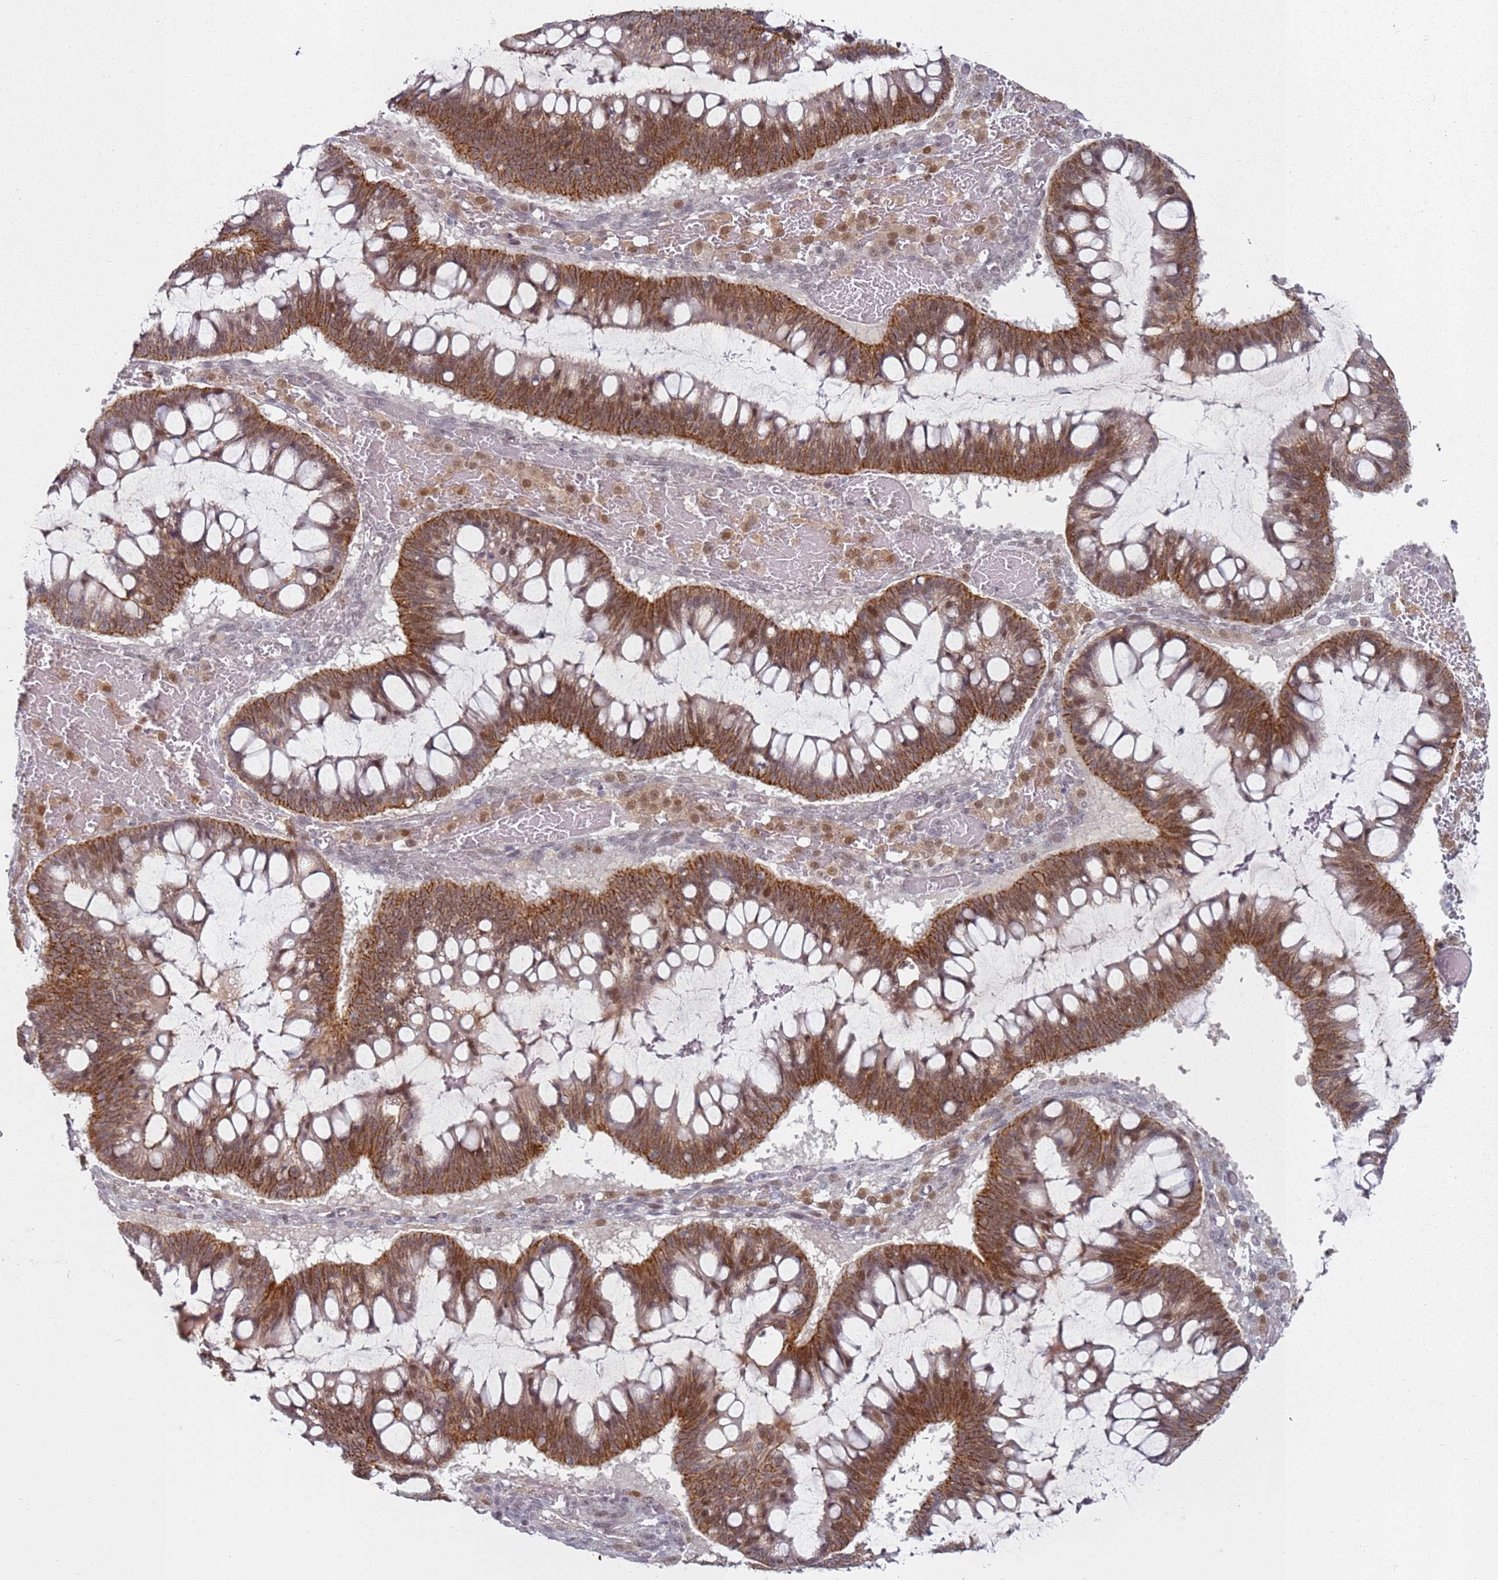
{"staining": {"intensity": "strong", "quantity": ">75%", "location": "cytoplasmic/membranous,nuclear"}, "tissue": "ovarian cancer", "cell_type": "Tumor cells", "image_type": "cancer", "snomed": [{"axis": "morphology", "description": "Cystadenocarcinoma, mucinous, NOS"}, {"axis": "topography", "description": "Ovary"}], "caption": "Immunohistochemical staining of human mucinous cystadenocarcinoma (ovarian) demonstrates high levels of strong cytoplasmic/membranous and nuclear protein expression in approximately >75% of tumor cells.", "gene": "ATF6B", "patient": {"sex": "female", "age": 73}}